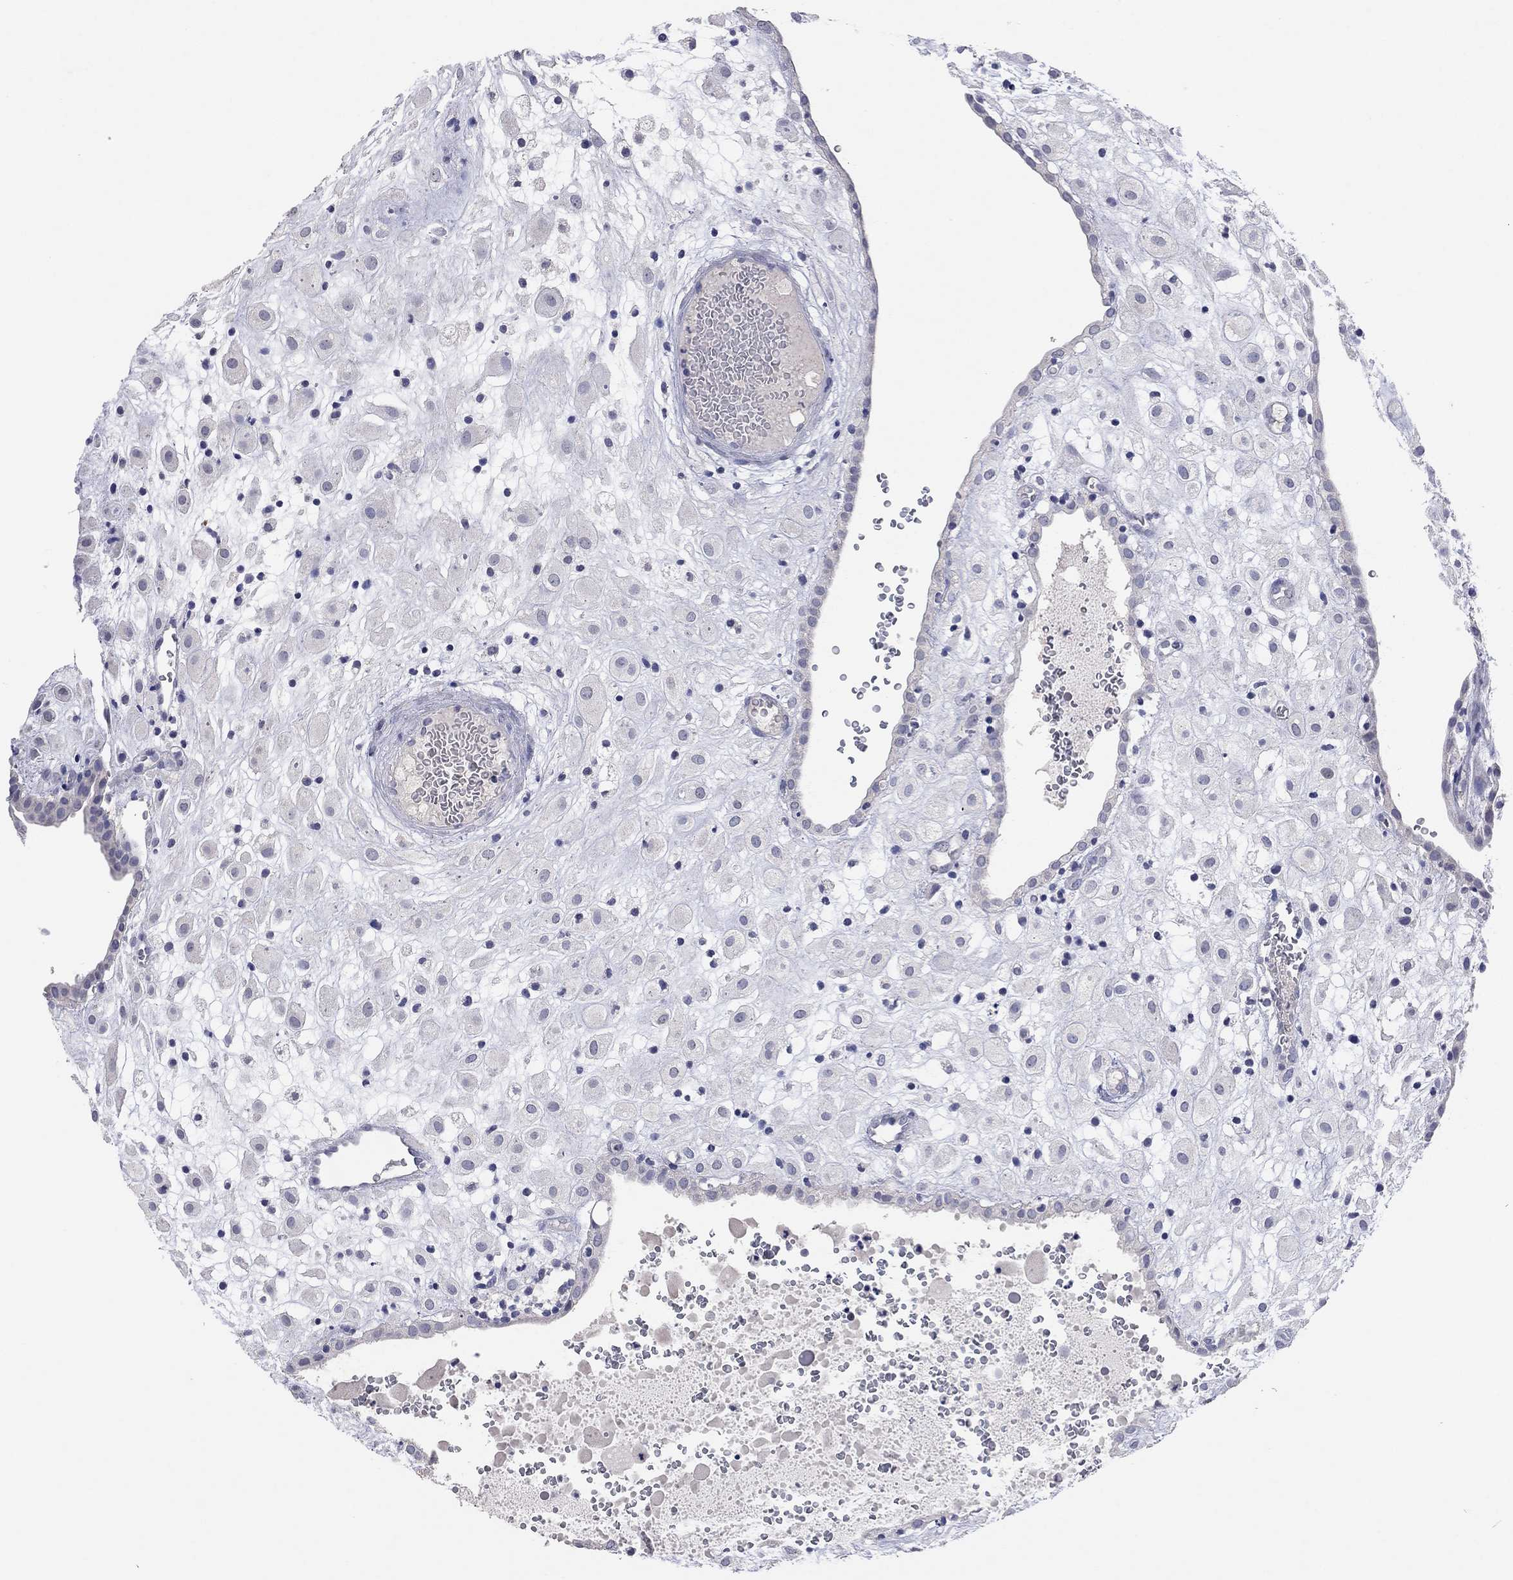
{"staining": {"intensity": "negative", "quantity": "none", "location": "none"}, "tissue": "placenta", "cell_type": "Decidual cells", "image_type": "normal", "snomed": [{"axis": "morphology", "description": "Normal tissue, NOS"}, {"axis": "topography", "description": "Placenta"}], "caption": "Immunohistochemistry (IHC) image of normal human placenta stained for a protein (brown), which displays no positivity in decidual cells. (DAB IHC with hematoxylin counter stain).", "gene": "MMP13", "patient": {"sex": "female", "age": 24}}